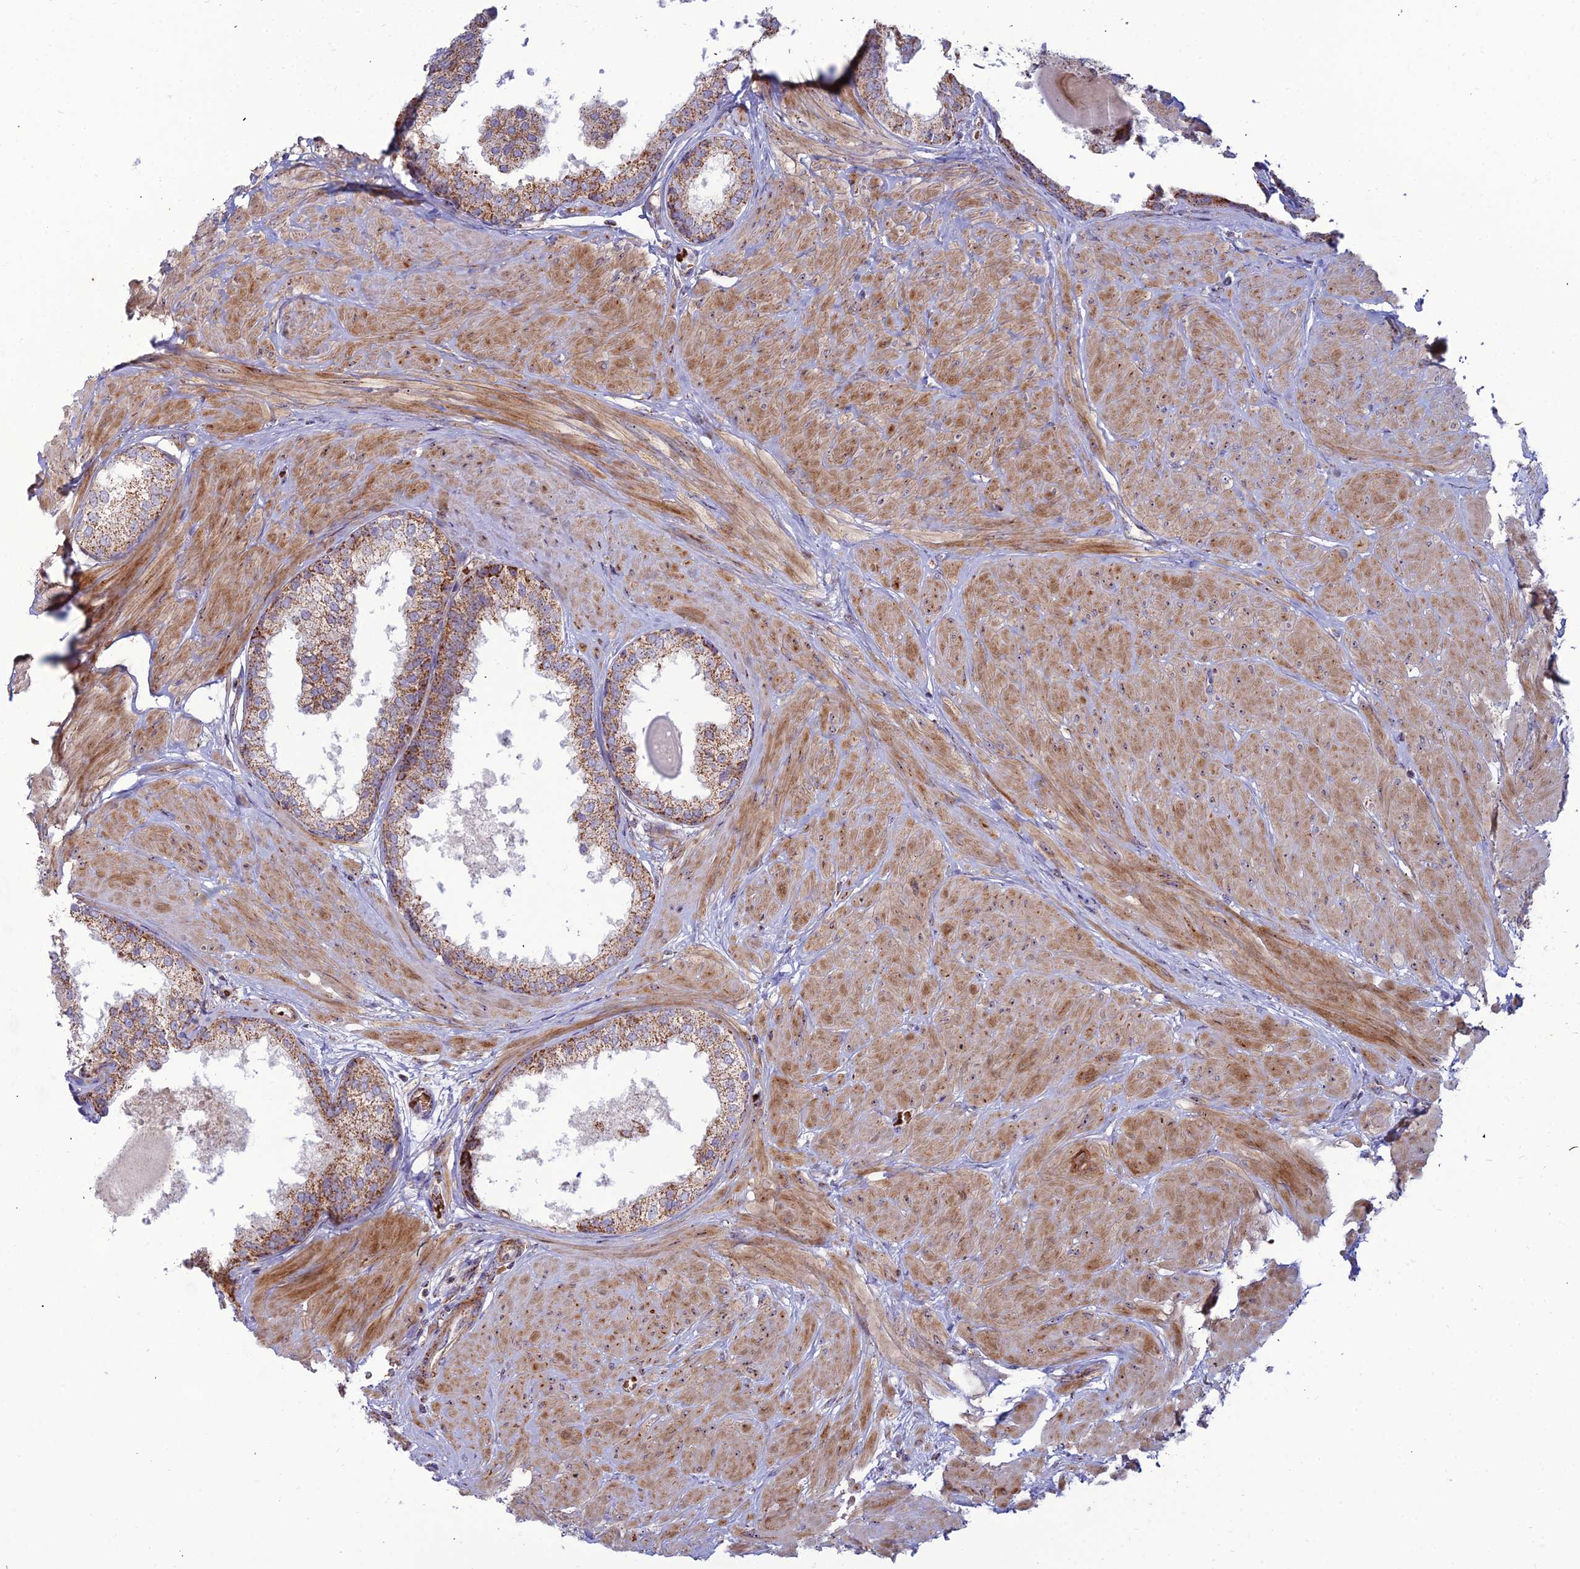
{"staining": {"intensity": "moderate", "quantity": ">75%", "location": "cytoplasmic/membranous"}, "tissue": "prostate", "cell_type": "Glandular cells", "image_type": "normal", "snomed": [{"axis": "morphology", "description": "Normal tissue, NOS"}, {"axis": "topography", "description": "Prostate"}], "caption": "Prostate was stained to show a protein in brown. There is medium levels of moderate cytoplasmic/membranous staining in about >75% of glandular cells. (DAB IHC, brown staining for protein, blue staining for nuclei).", "gene": "SLC35F4", "patient": {"sex": "male", "age": 48}}